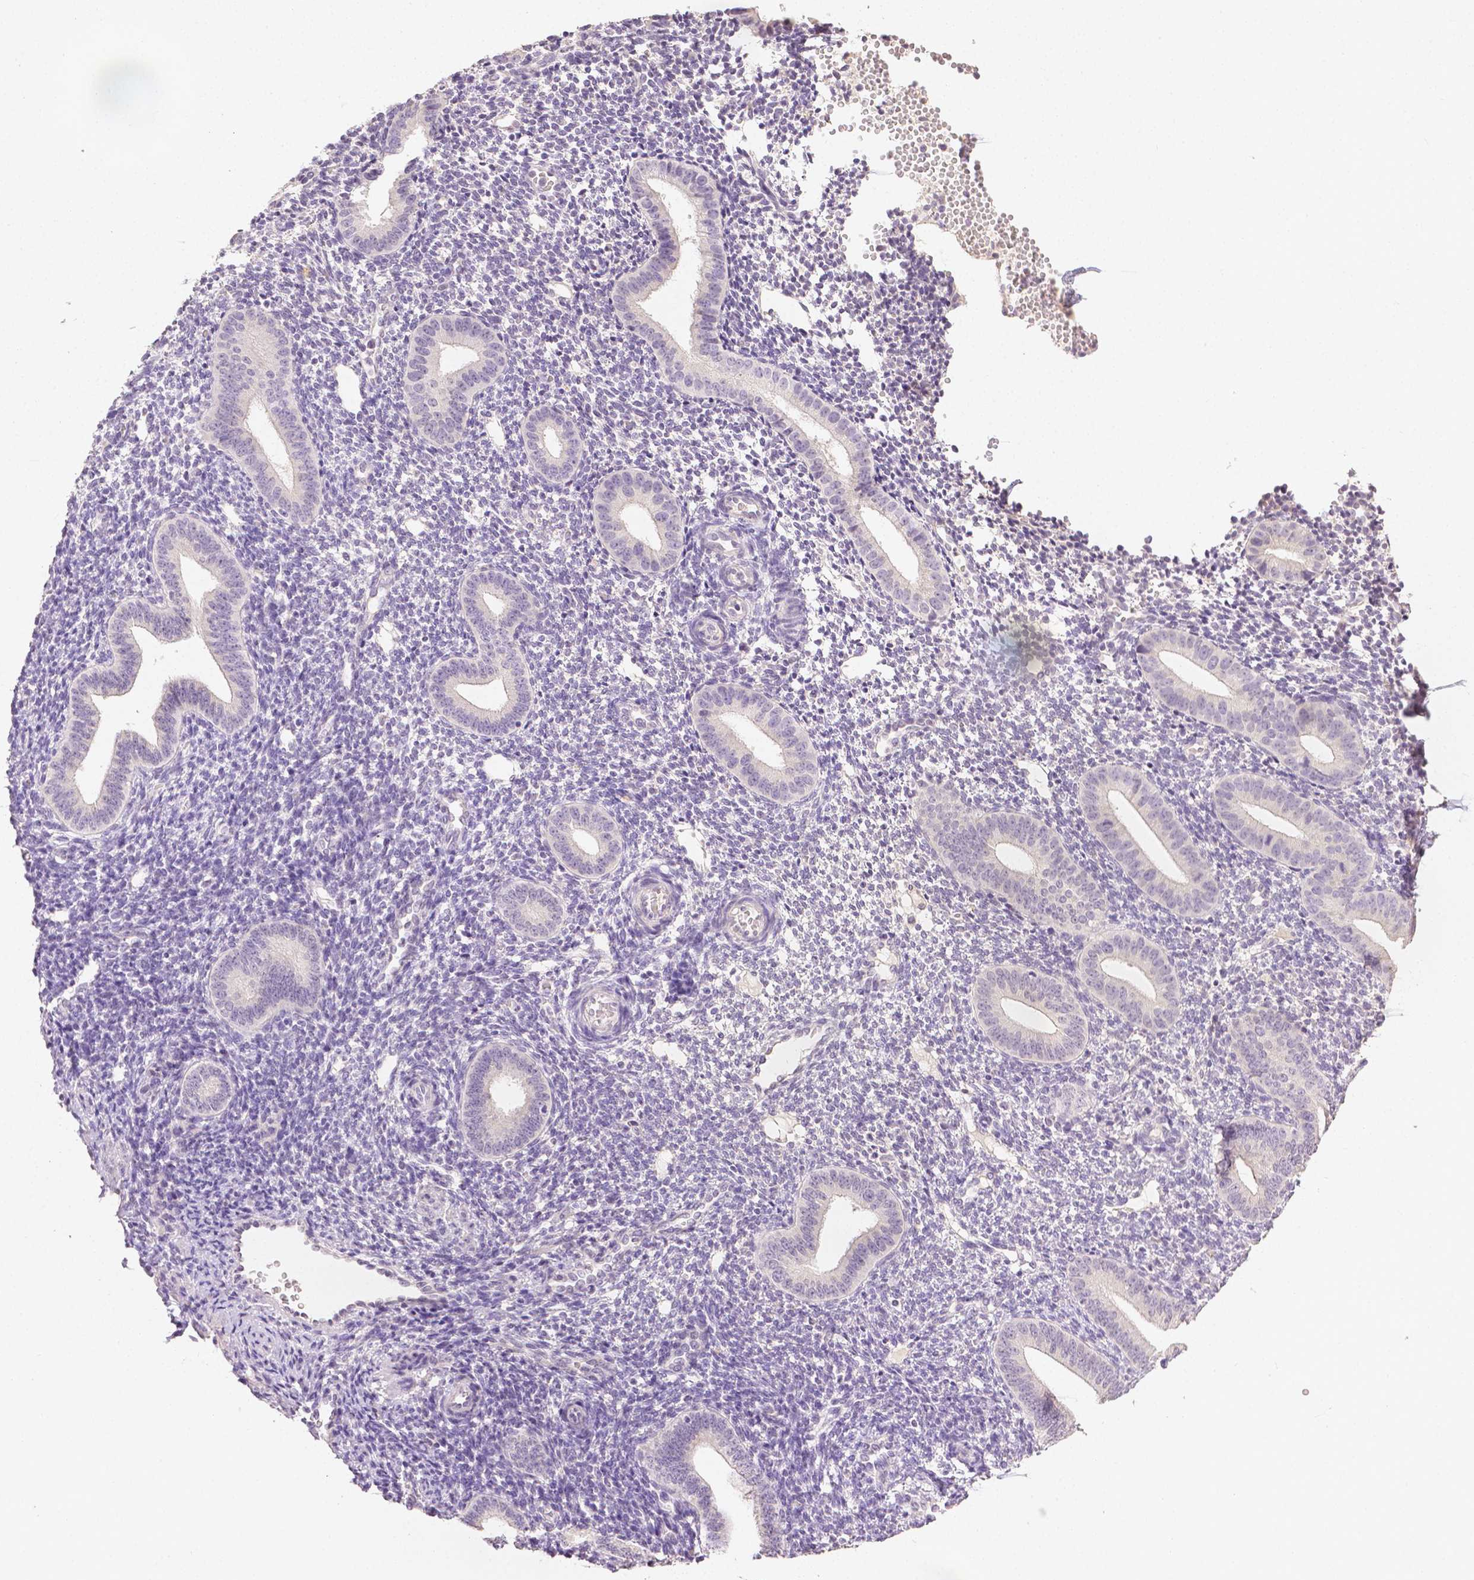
{"staining": {"intensity": "negative", "quantity": "none", "location": "none"}, "tissue": "endometrium", "cell_type": "Cells in endometrial stroma", "image_type": "normal", "snomed": [{"axis": "morphology", "description": "Normal tissue, NOS"}, {"axis": "topography", "description": "Endometrium"}], "caption": "IHC photomicrograph of benign endometrium: endometrium stained with DAB (3,3'-diaminobenzidine) shows no significant protein staining in cells in endometrial stroma.", "gene": "TGM1", "patient": {"sex": "female", "age": 40}}